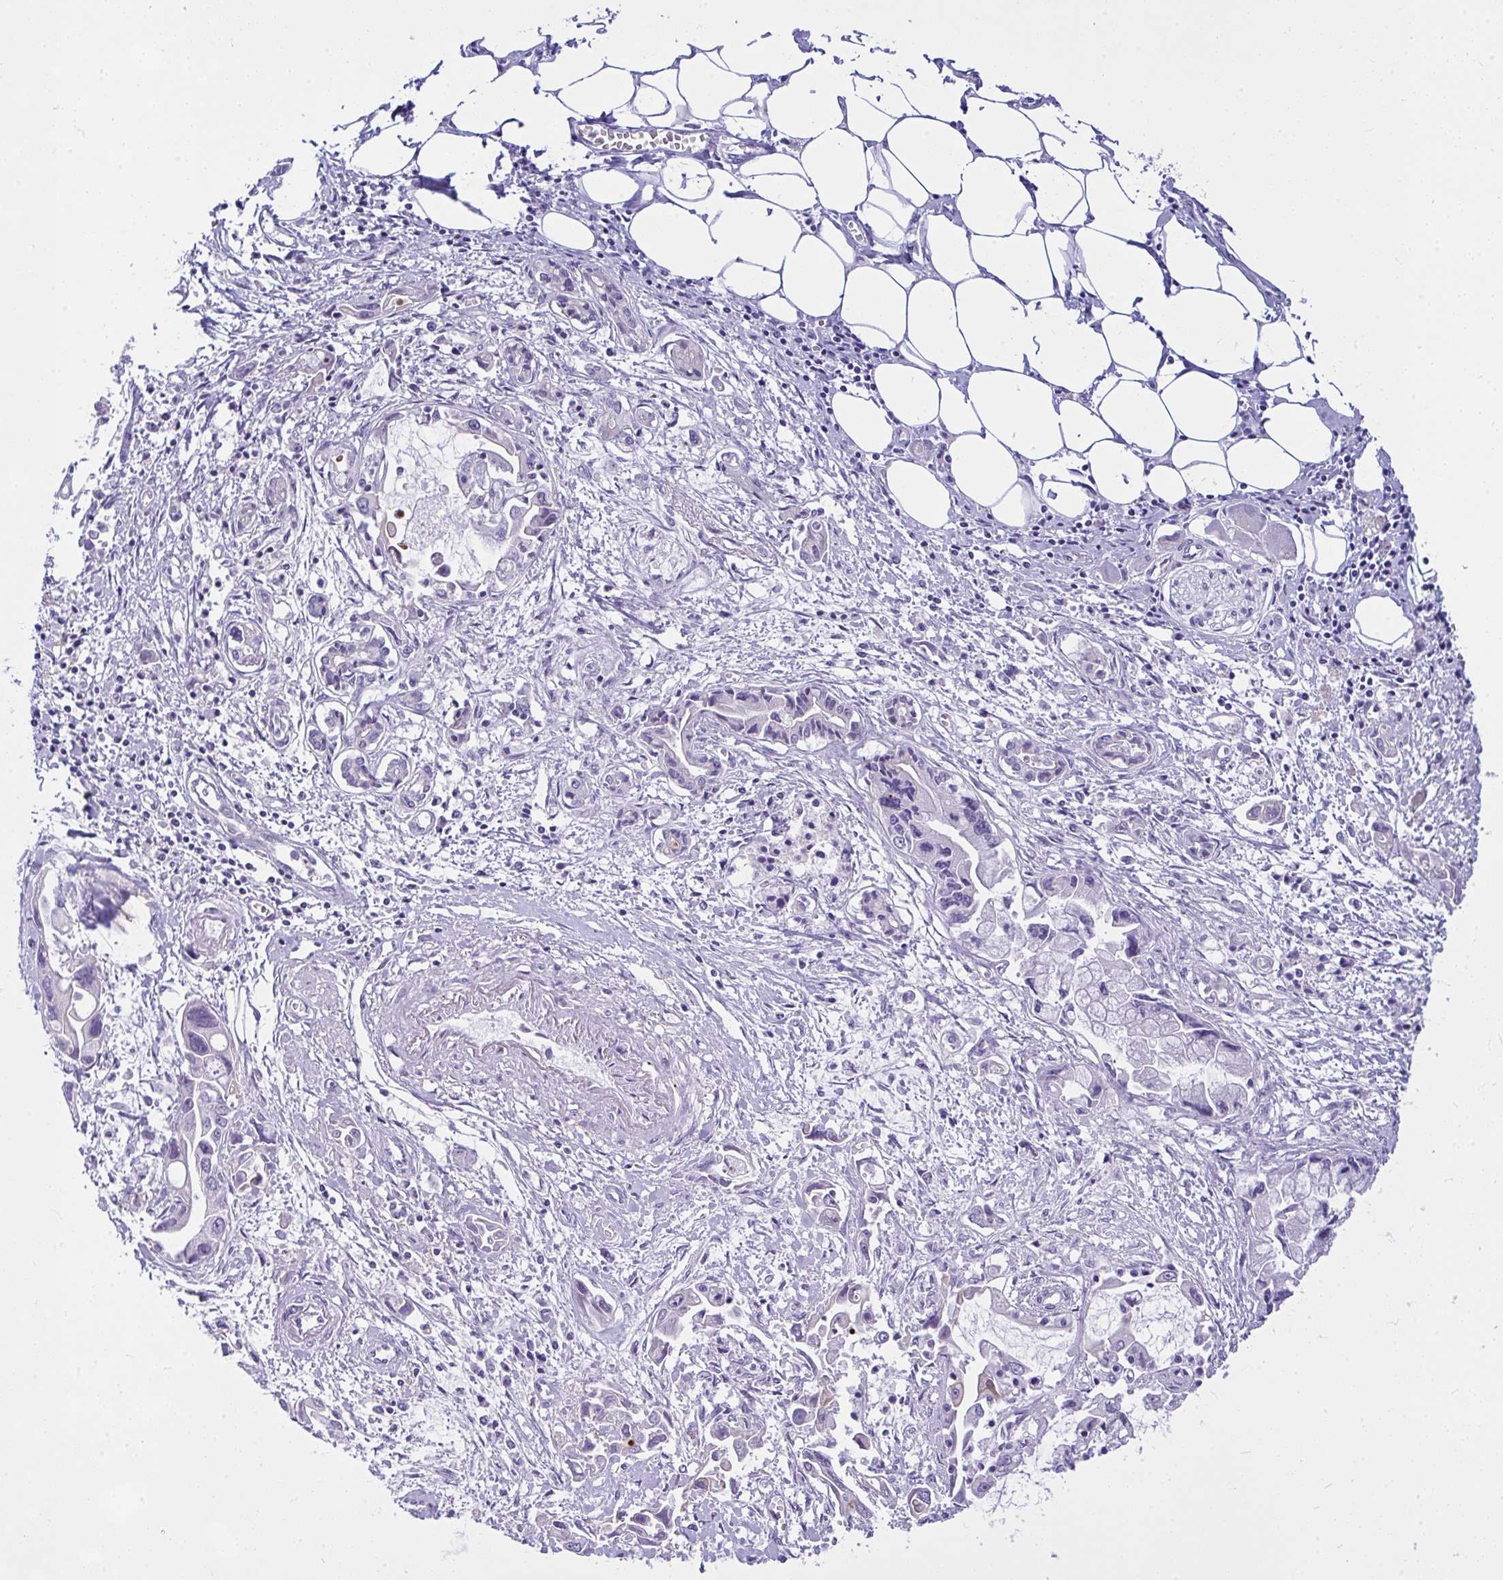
{"staining": {"intensity": "negative", "quantity": "none", "location": "none"}, "tissue": "pancreatic cancer", "cell_type": "Tumor cells", "image_type": "cancer", "snomed": [{"axis": "morphology", "description": "Adenocarcinoma, NOS"}, {"axis": "topography", "description": "Pancreas"}], "caption": "Immunohistochemistry (IHC) of adenocarcinoma (pancreatic) shows no positivity in tumor cells.", "gene": "NFXL1", "patient": {"sex": "male", "age": 84}}